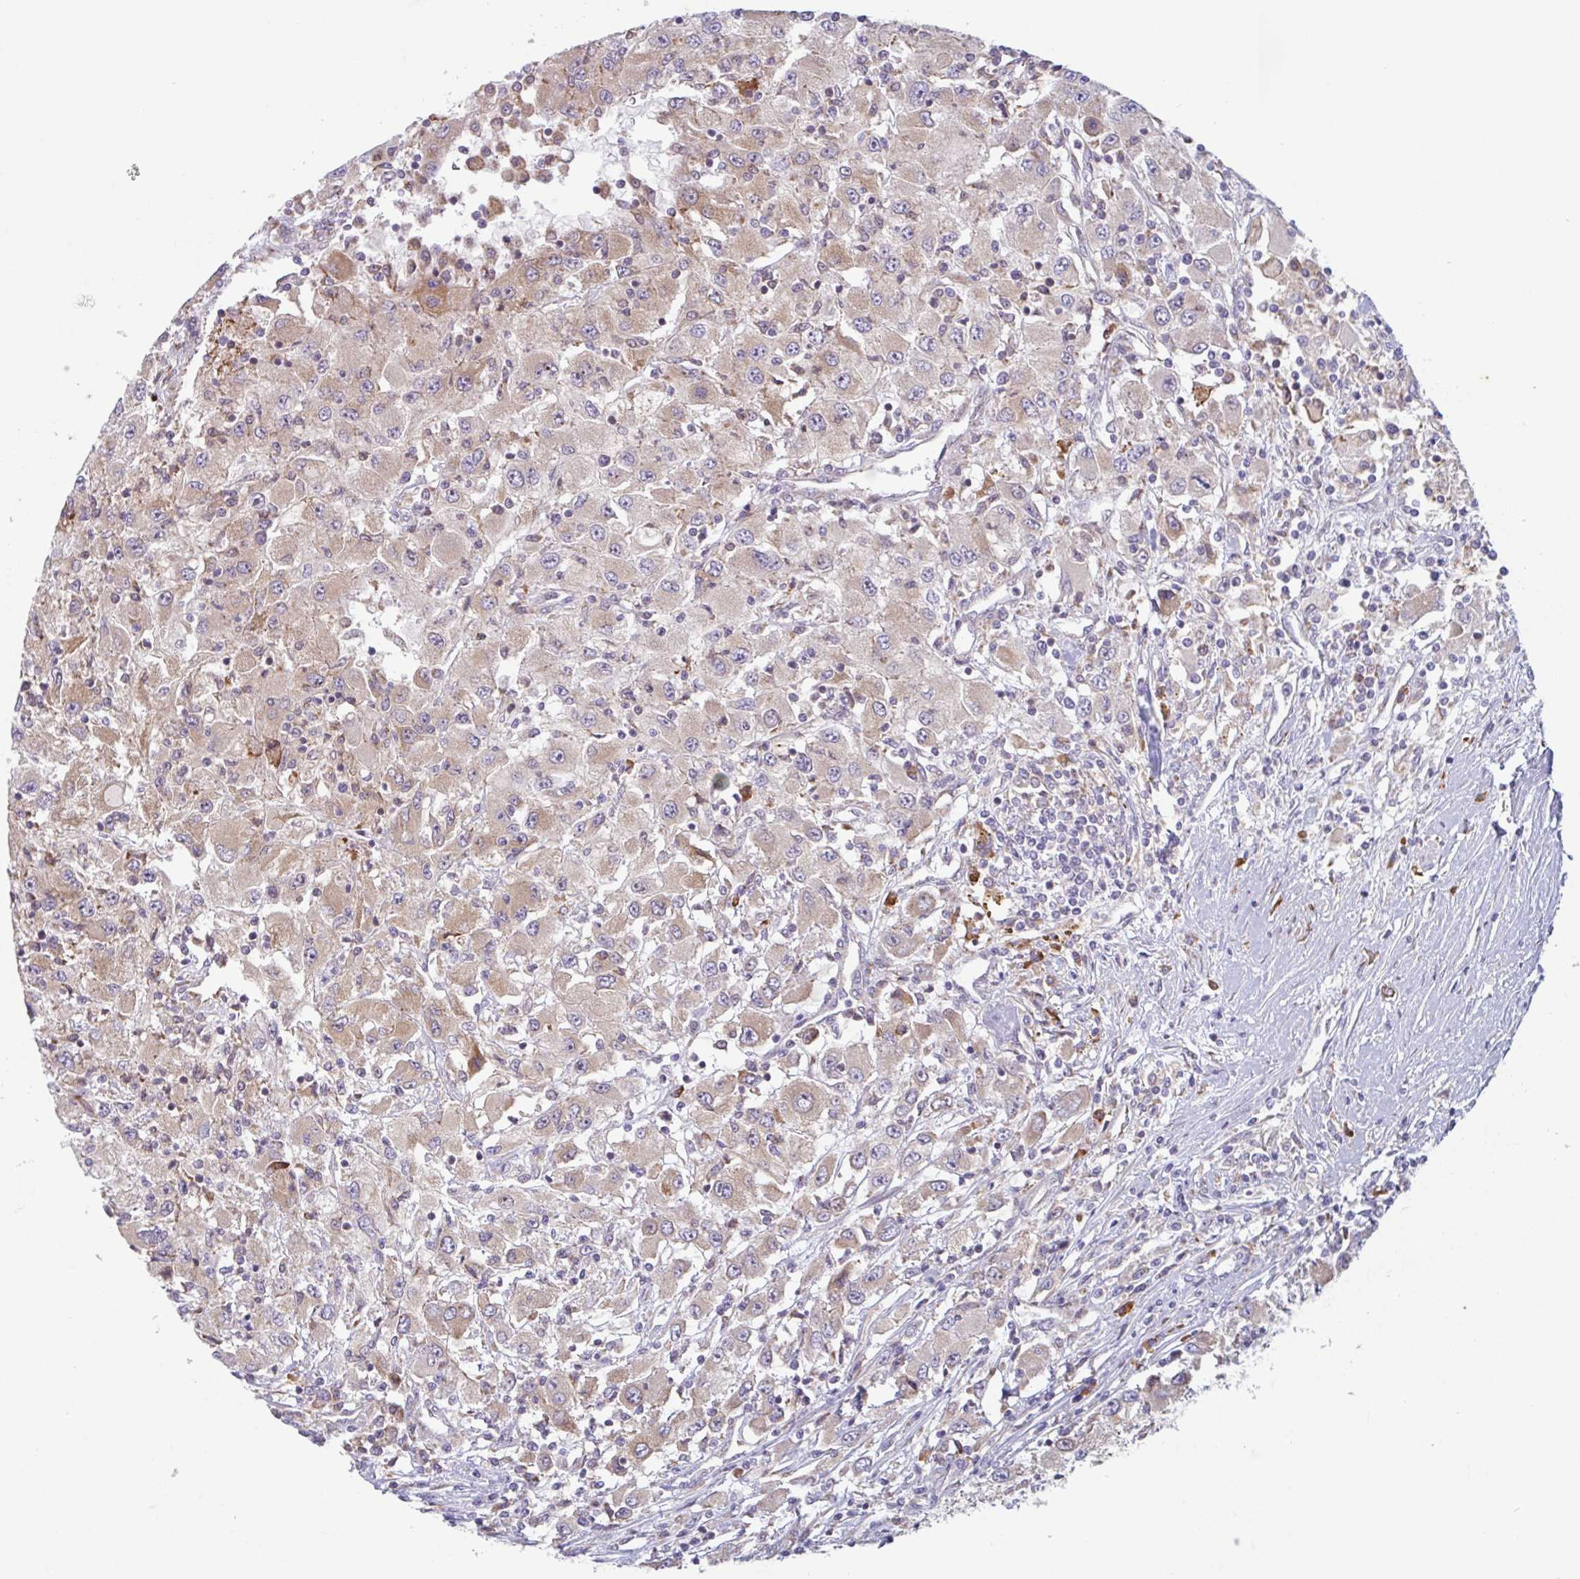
{"staining": {"intensity": "moderate", "quantity": "25%-75%", "location": "cytoplasmic/membranous"}, "tissue": "renal cancer", "cell_type": "Tumor cells", "image_type": "cancer", "snomed": [{"axis": "morphology", "description": "Adenocarcinoma, NOS"}, {"axis": "topography", "description": "Kidney"}], "caption": "Immunohistochemistry (IHC) image of human renal cancer (adenocarcinoma) stained for a protein (brown), which exhibits medium levels of moderate cytoplasmic/membranous staining in approximately 25%-75% of tumor cells.", "gene": "RIT1", "patient": {"sex": "female", "age": 67}}